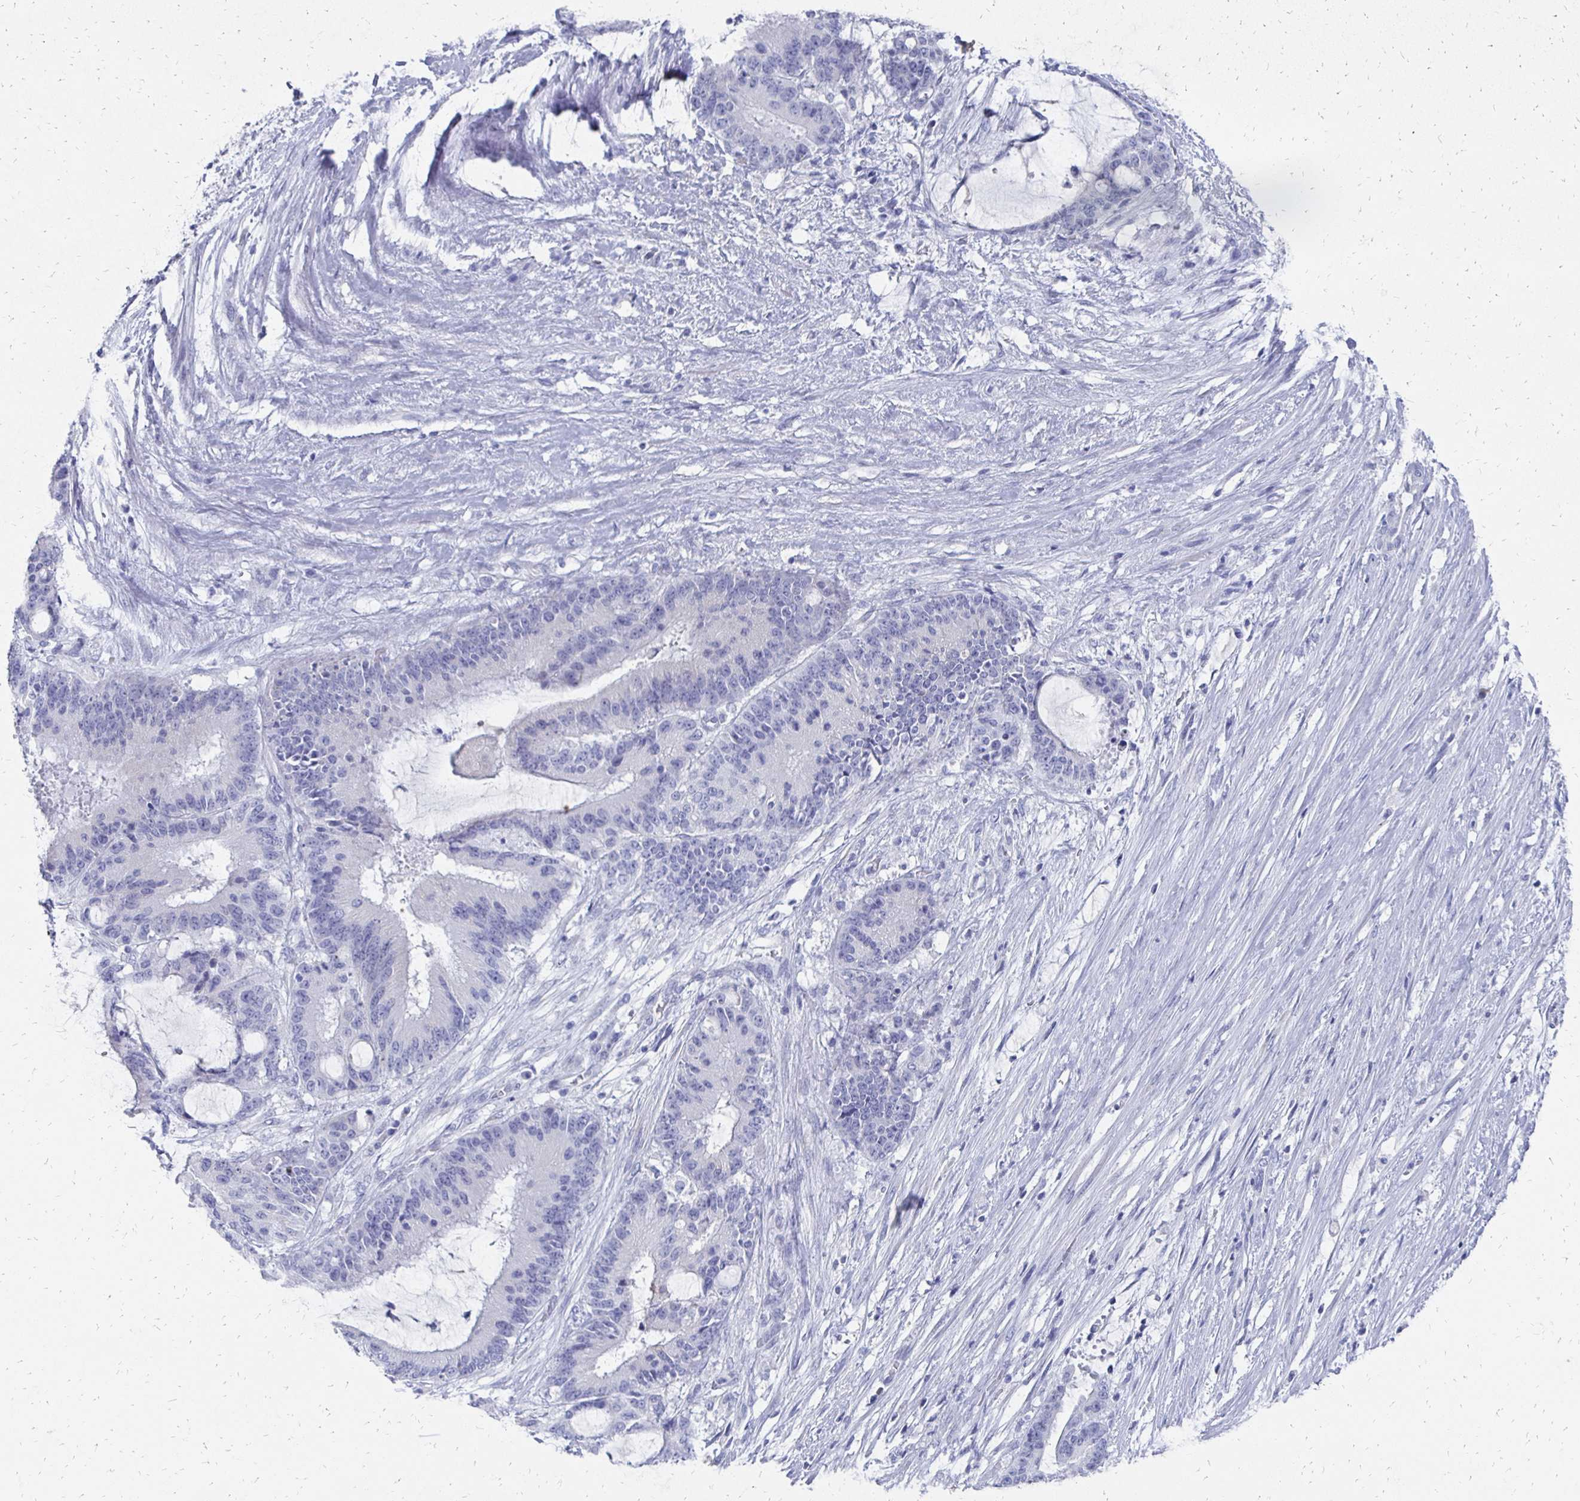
{"staining": {"intensity": "negative", "quantity": "none", "location": "none"}, "tissue": "liver cancer", "cell_type": "Tumor cells", "image_type": "cancer", "snomed": [{"axis": "morphology", "description": "Normal tissue, NOS"}, {"axis": "morphology", "description": "Cholangiocarcinoma"}, {"axis": "topography", "description": "Liver"}, {"axis": "topography", "description": "Peripheral nerve tissue"}], "caption": "This is an IHC photomicrograph of liver cancer. There is no expression in tumor cells.", "gene": "SYCP3", "patient": {"sex": "female", "age": 73}}